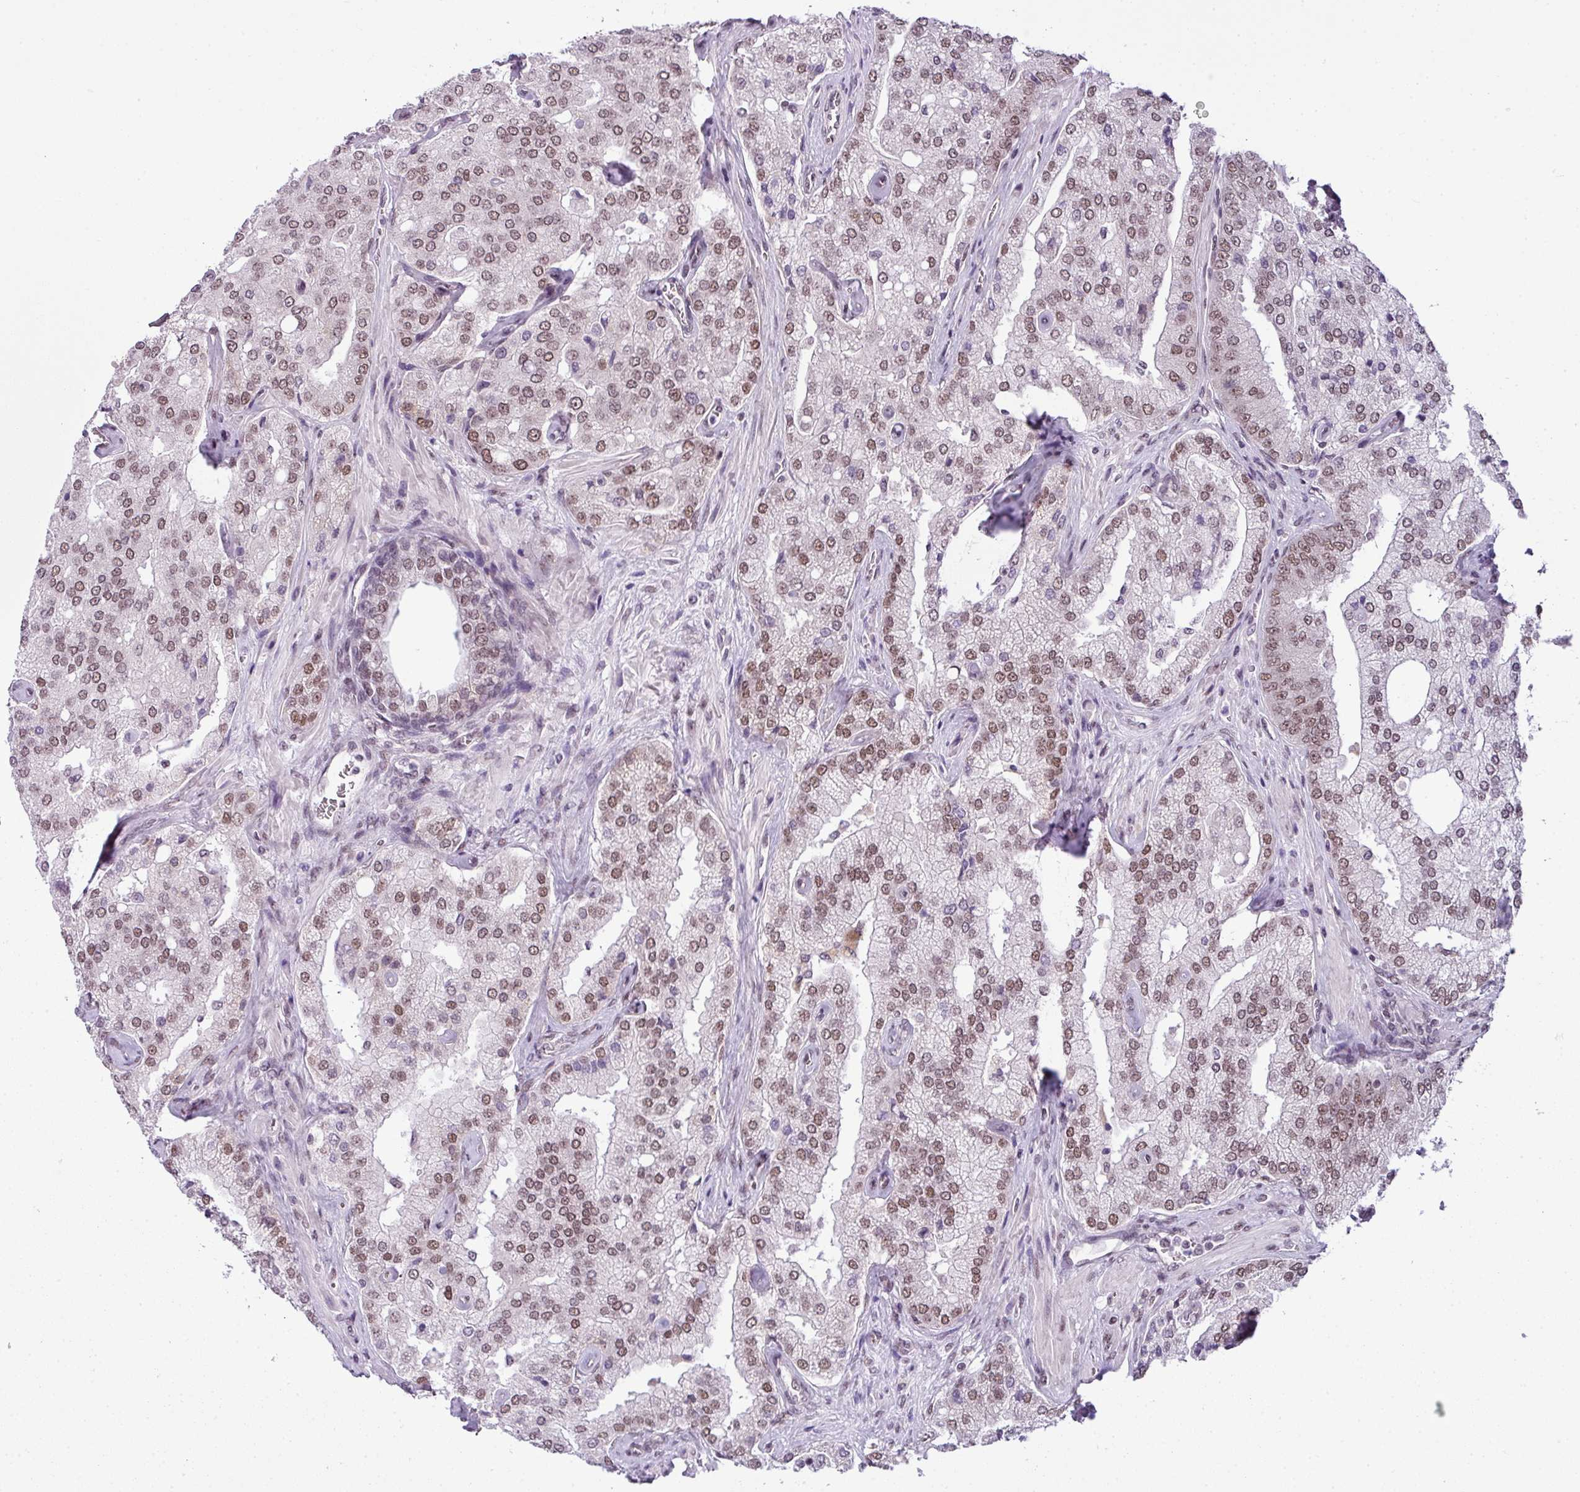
{"staining": {"intensity": "moderate", "quantity": ">75%", "location": "nuclear"}, "tissue": "prostate cancer", "cell_type": "Tumor cells", "image_type": "cancer", "snomed": [{"axis": "morphology", "description": "Adenocarcinoma, High grade"}, {"axis": "topography", "description": "Prostate"}], "caption": "Moderate nuclear staining is identified in approximately >75% of tumor cells in prostate cancer (high-grade adenocarcinoma).", "gene": "ARL6IP4", "patient": {"sex": "male", "age": 68}}